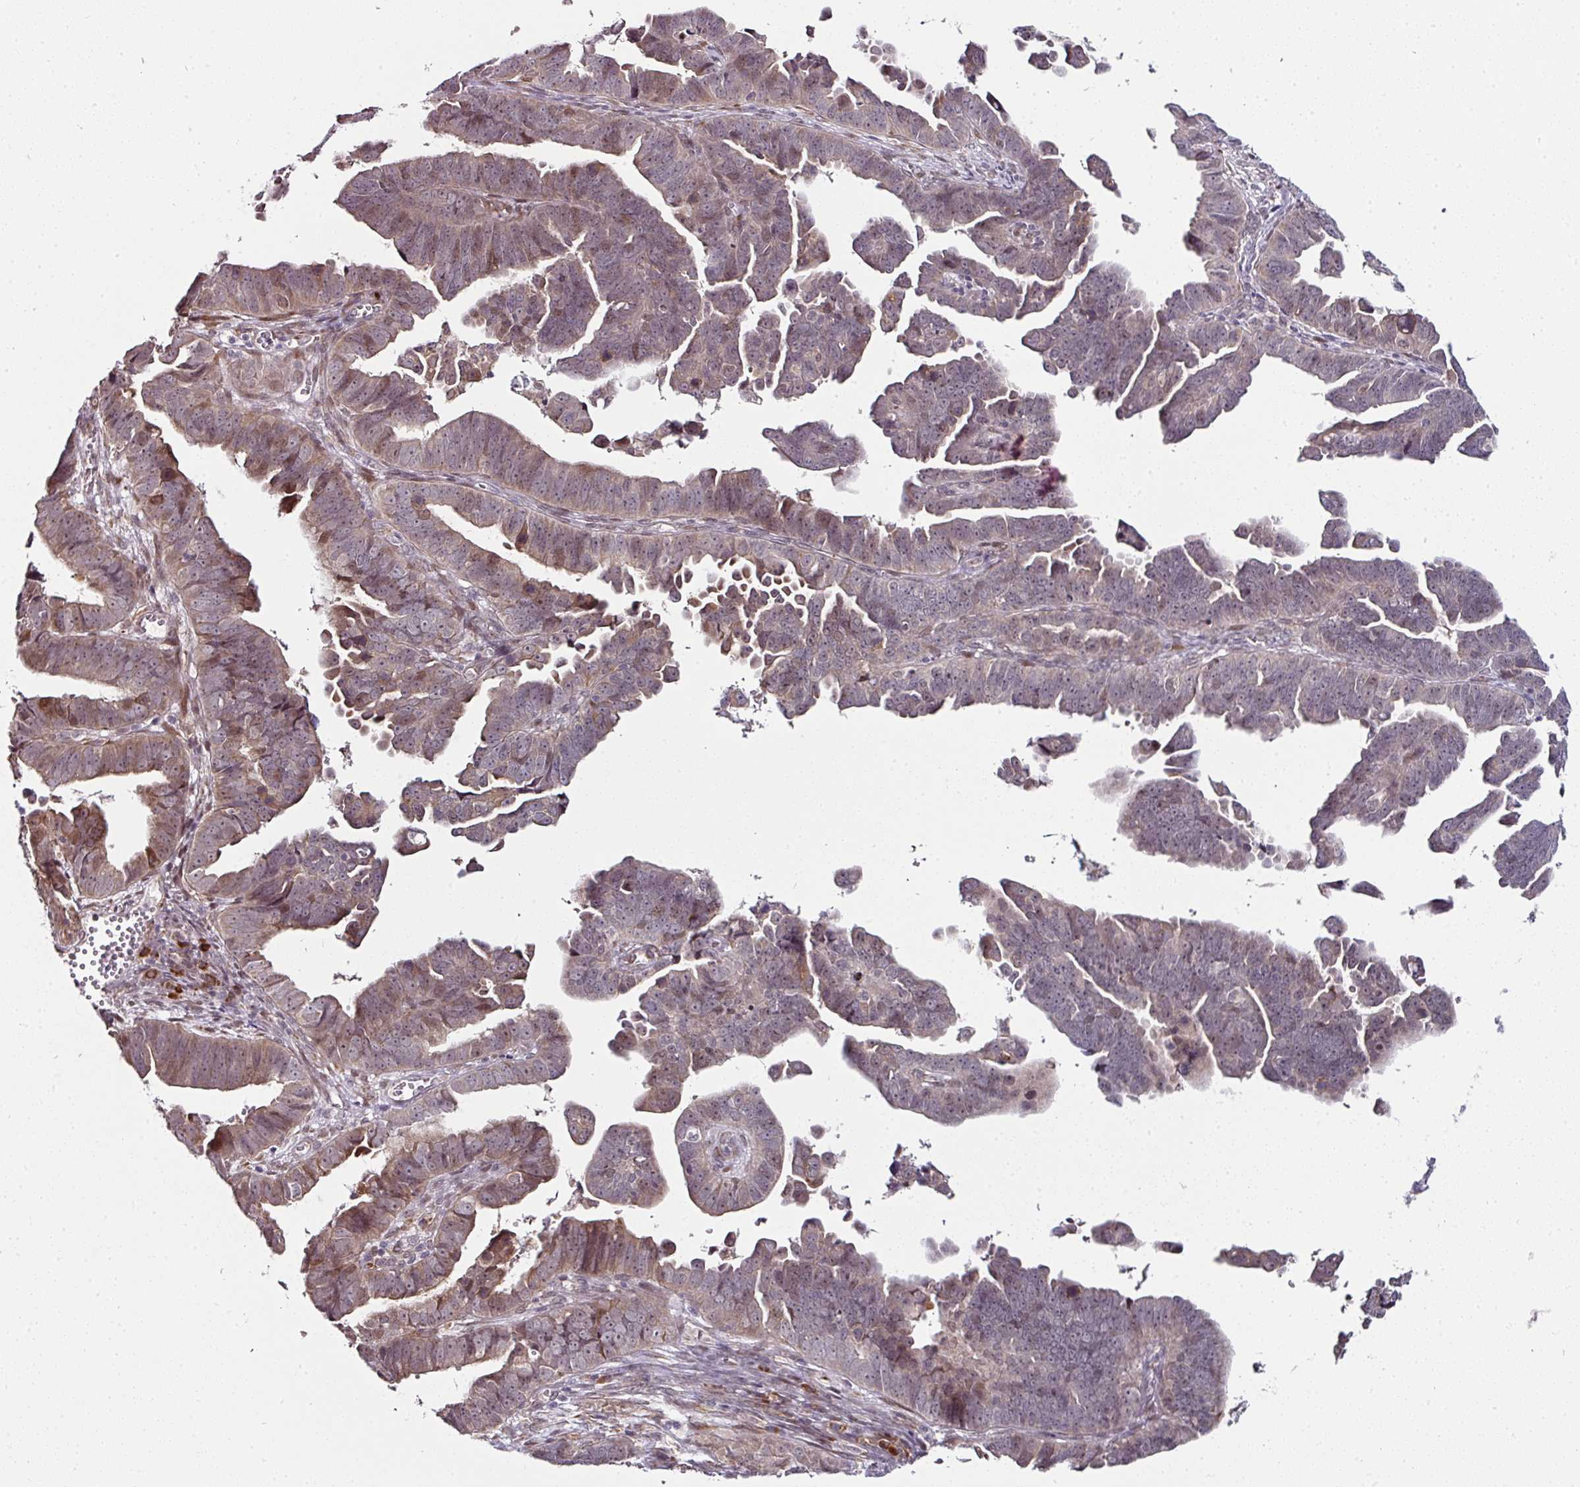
{"staining": {"intensity": "weak", "quantity": "25%-75%", "location": "cytoplasmic/membranous"}, "tissue": "endometrial cancer", "cell_type": "Tumor cells", "image_type": "cancer", "snomed": [{"axis": "morphology", "description": "Adenocarcinoma, NOS"}, {"axis": "topography", "description": "Endometrium"}], "caption": "A micrograph showing weak cytoplasmic/membranous positivity in approximately 25%-75% of tumor cells in endometrial adenocarcinoma, as visualized by brown immunohistochemical staining.", "gene": "APOLD1", "patient": {"sex": "female", "age": 75}}